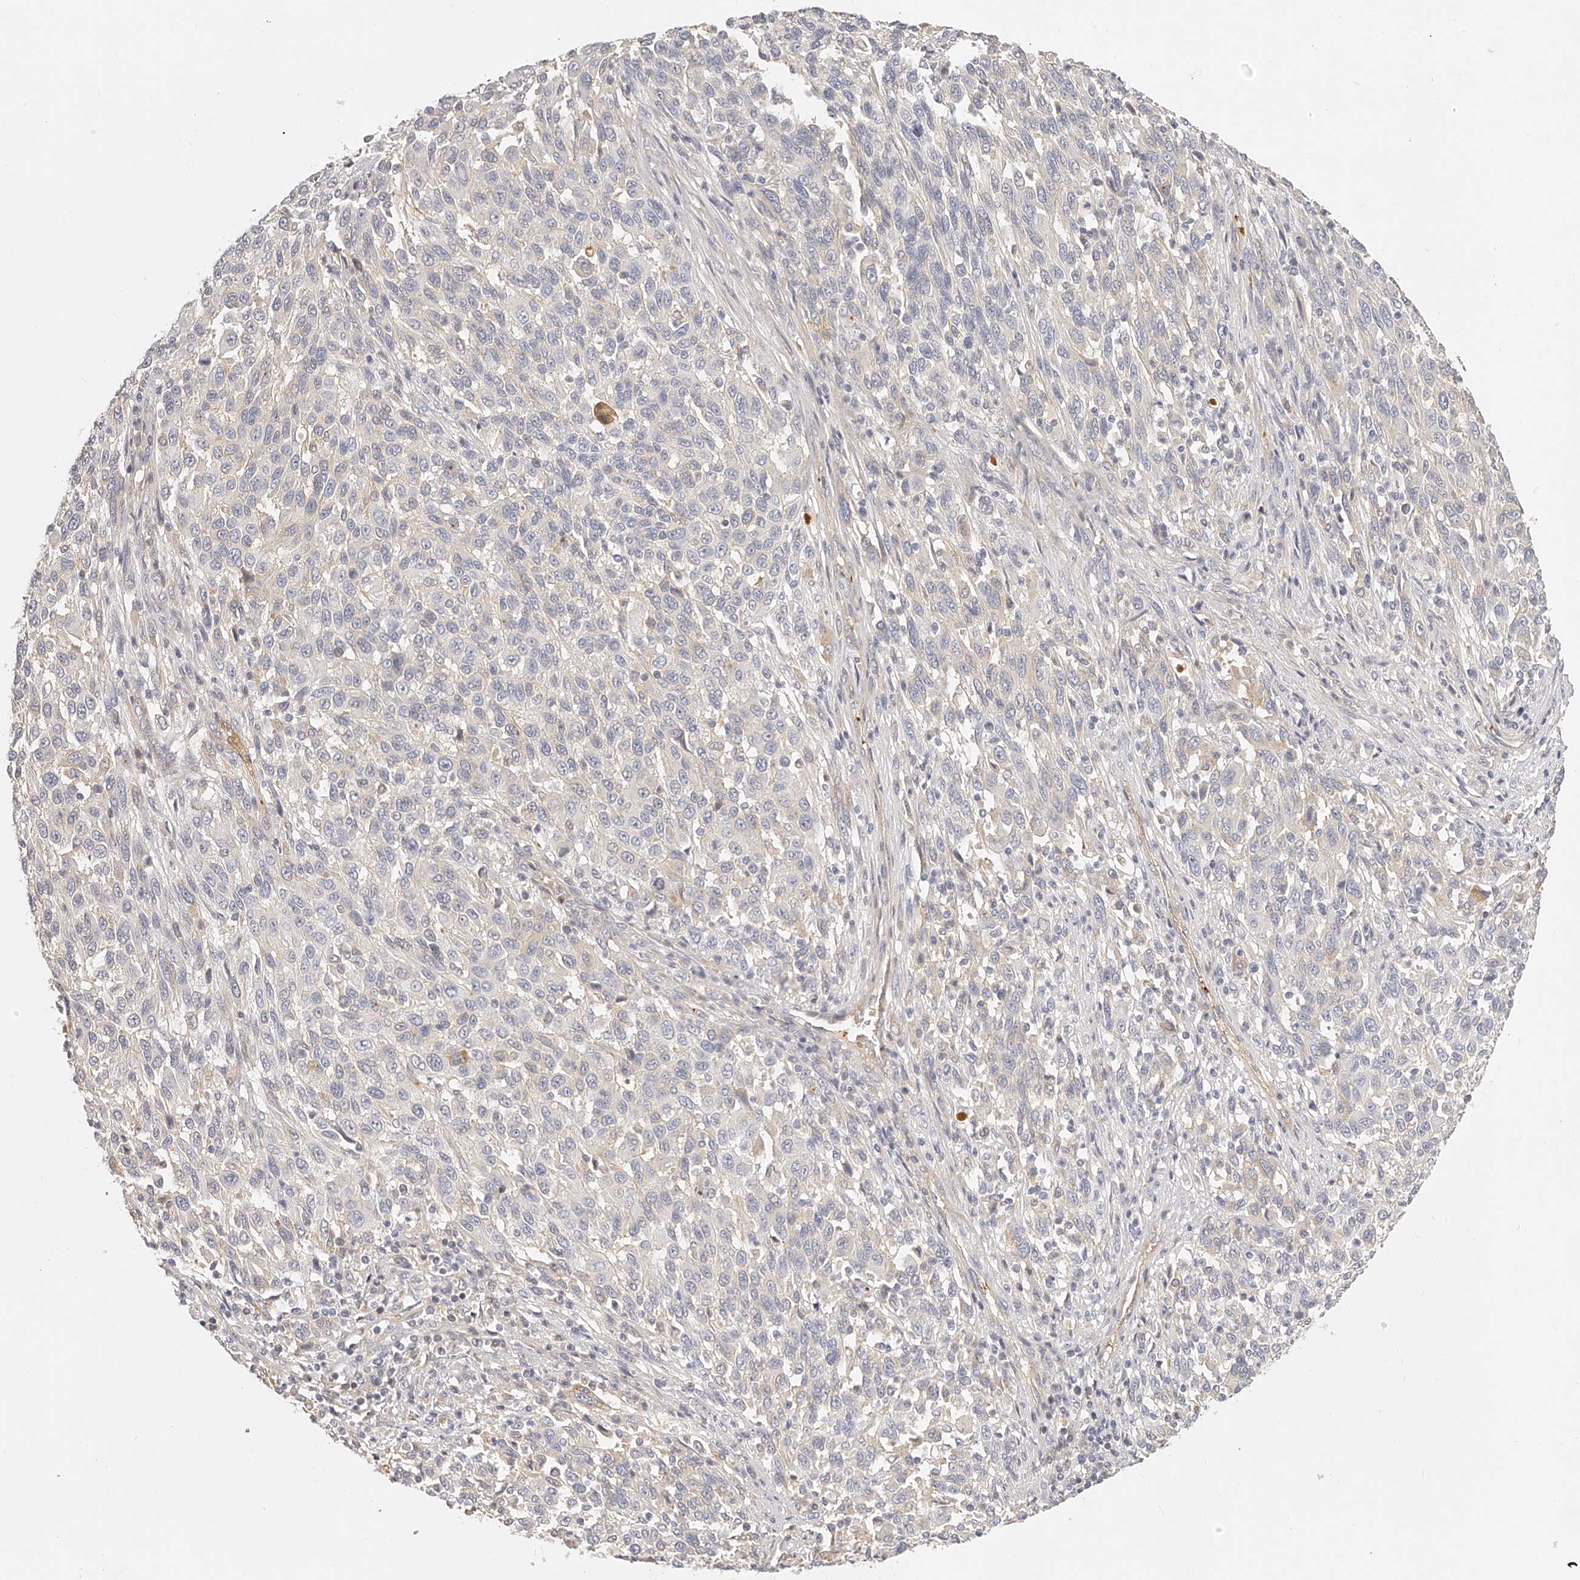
{"staining": {"intensity": "negative", "quantity": "none", "location": "none"}, "tissue": "melanoma", "cell_type": "Tumor cells", "image_type": "cancer", "snomed": [{"axis": "morphology", "description": "Malignant melanoma, Metastatic site"}, {"axis": "topography", "description": "Lymph node"}], "caption": "High power microscopy histopathology image of an immunohistochemistry (IHC) micrograph of malignant melanoma (metastatic site), revealing no significant expression in tumor cells. (Immunohistochemistry (ihc), brightfield microscopy, high magnification).", "gene": "ITGB3", "patient": {"sex": "male", "age": 61}}